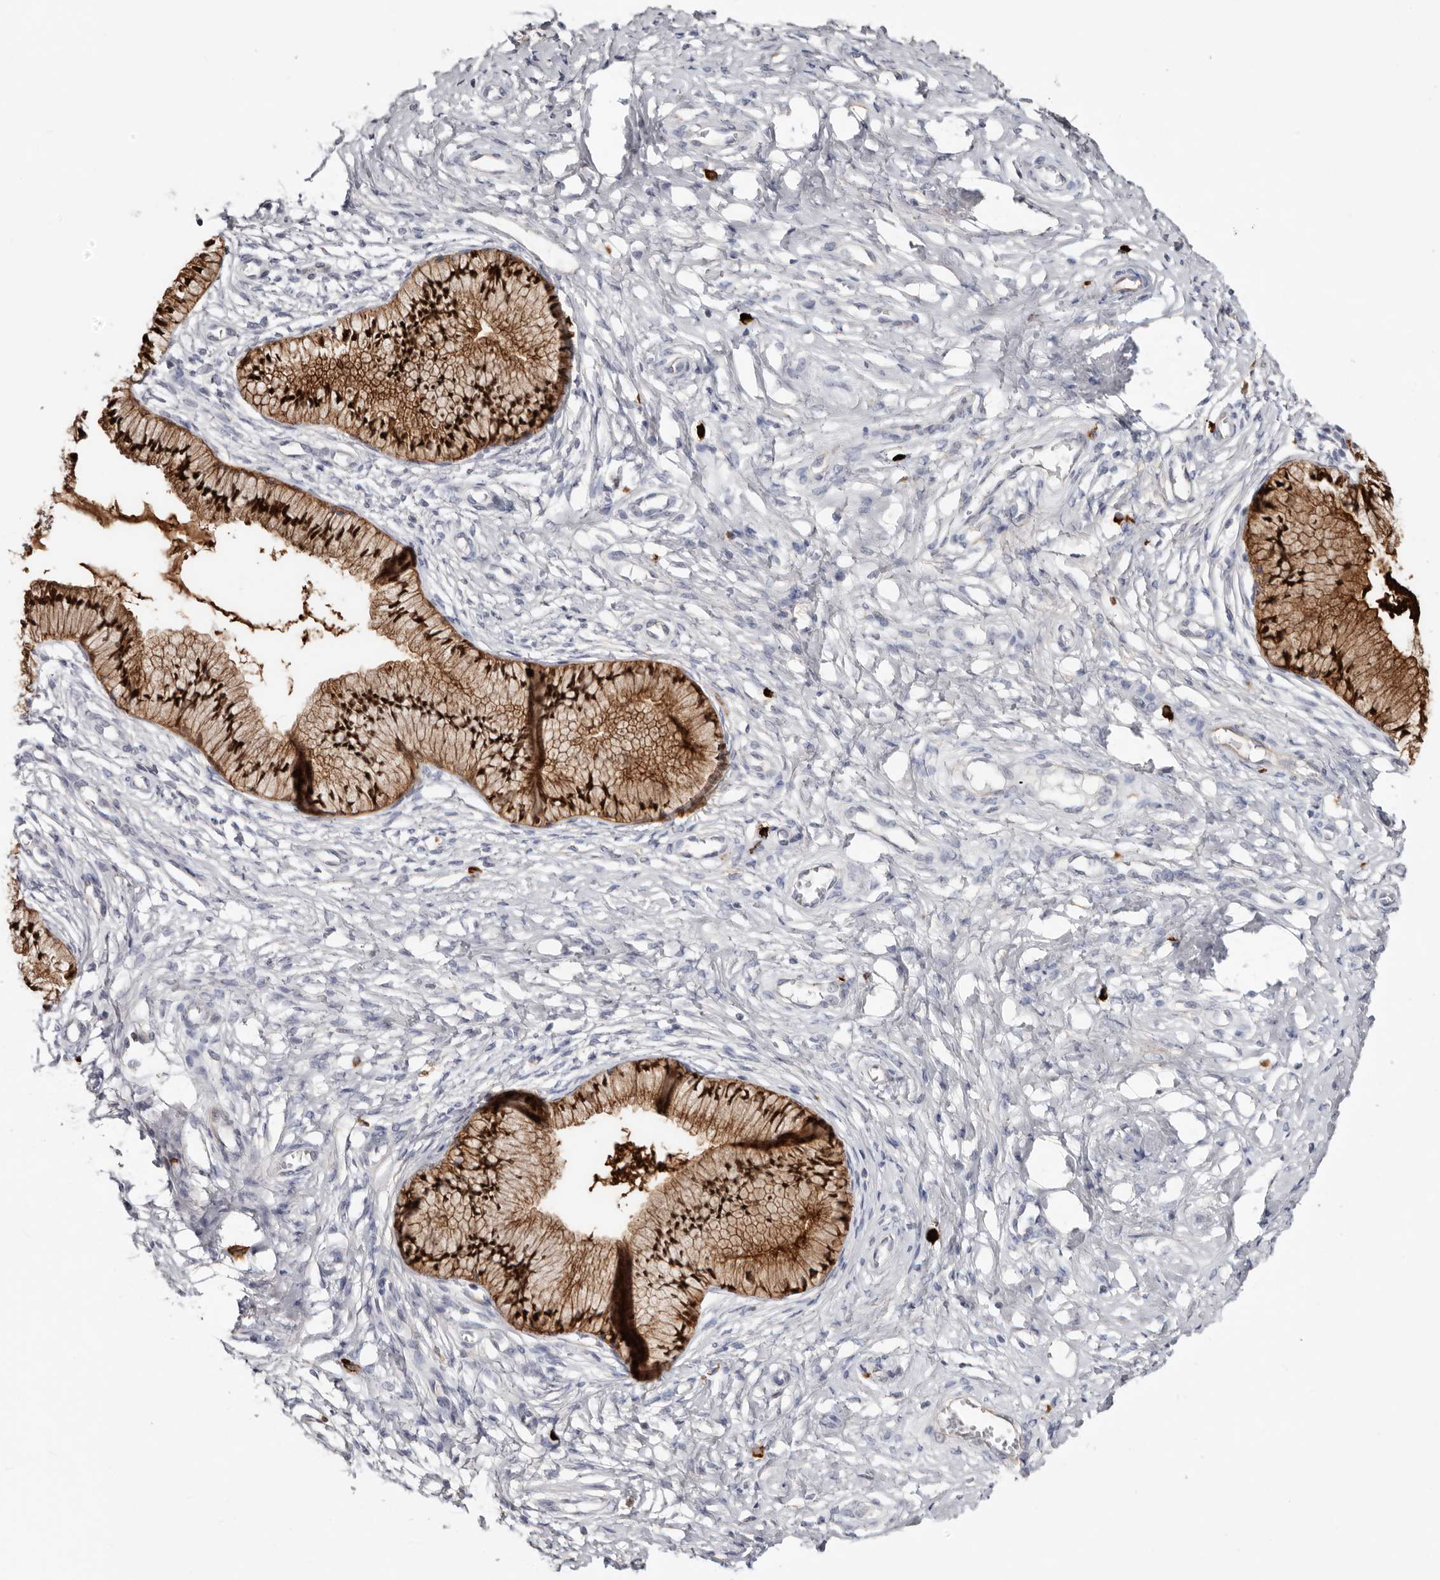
{"staining": {"intensity": "strong", "quantity": ">75%", "location": "cytoplasmic/membranous,nuclear"}, "tissue": "cervix", "cell_type": "Glandular cells", "image_type": "normal", "snomed": [{"axis": "morphology", "description": "Normal tissue, NOS"}, {"axis": "topography", "description": "Cervix"}], "caption": "Unremarkable cervix exhibits strong cytoplasmic/membranous,nuclear positivity in about >75% of glandular cells, visualized by immunohistochemistry.", "gene": "PKDCC", "patient": {"sex": "female", "age": 36}}